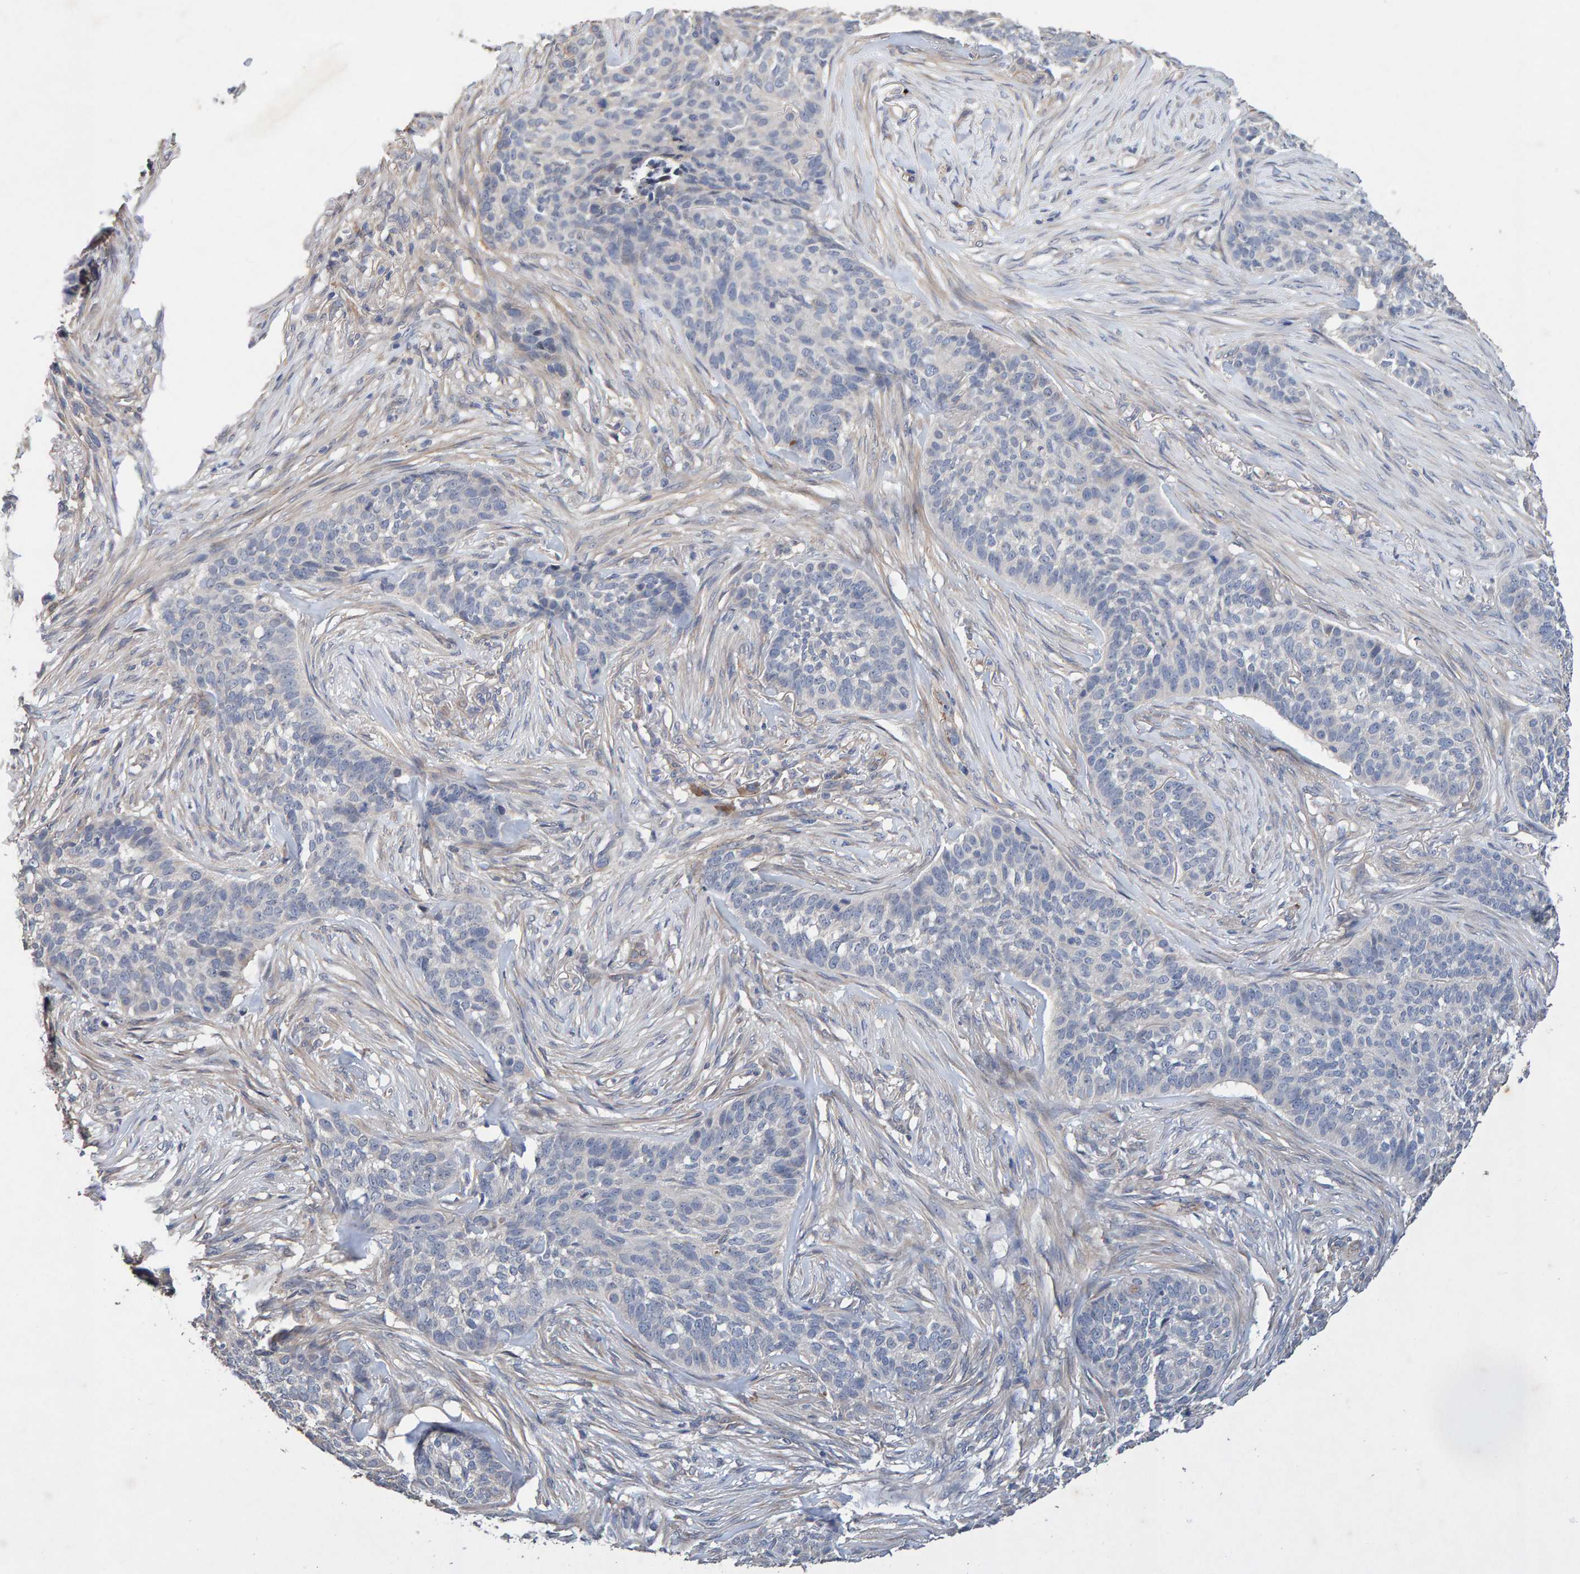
{"staining": {"intensity": "negative", "quantity": "none", "location": "none"}, "tissue": "skin cancer", "cell_type": "Tumor cells", "image_type": "cancer", "snomed": [{"axis": "morphology", "description": "Basal cell carcinoma"}, {"axis": "topography", "description": "Skin"}], "caption": "DAB immunohistochemical staining of human basal cell carcinoma (skin) shows no significant staining in tumor cells.", "gene": "EFR3A", "patient": {"sex": "male", "age": 85}}